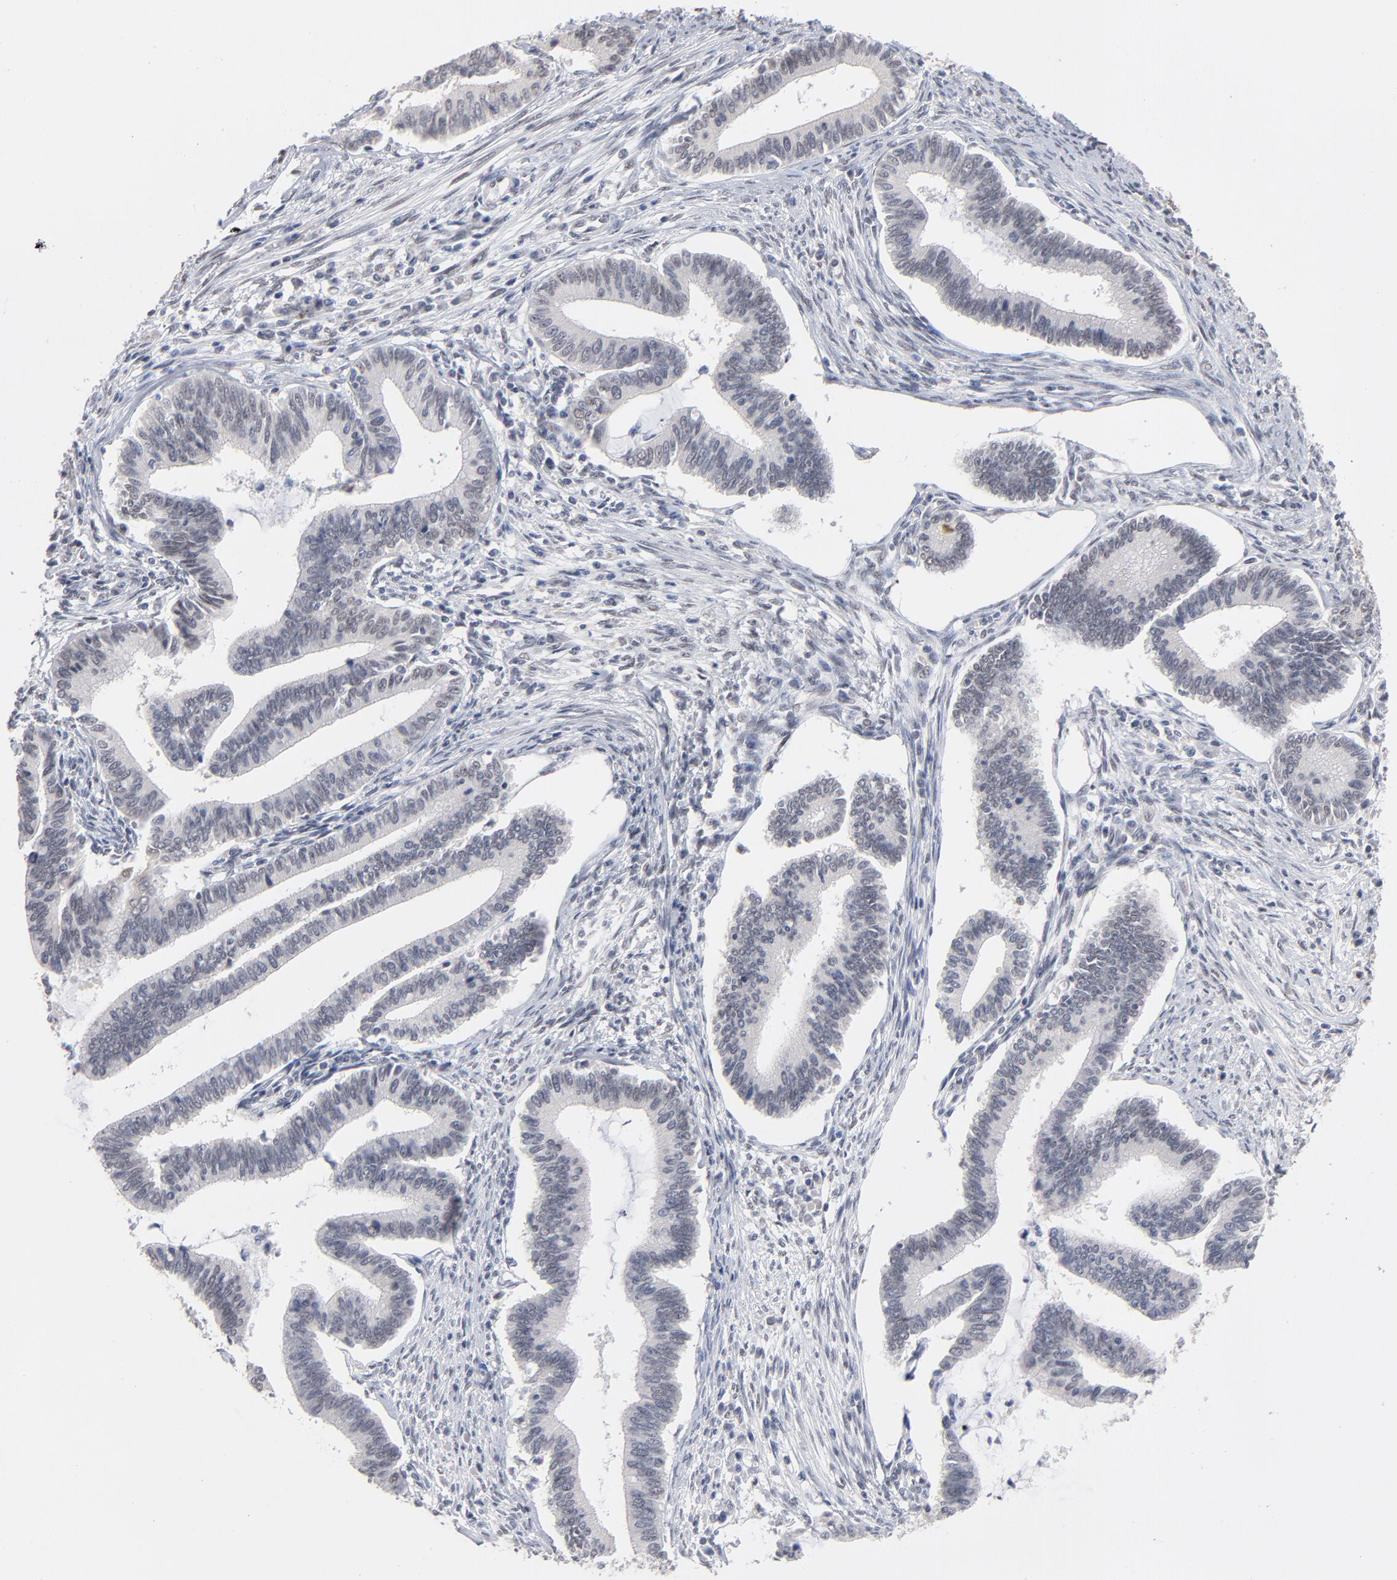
{"staining": {"intensity": "negative", "quantity": "none", "location": "none"}, "tissue": "cervical cancer", "cell_type": "Tumor cells", "image_type": "cancer", "snomed": [{"axis": "morphology", "description": "Adenocarcinoma, NOS"}, {"axis": "topography", "description": "Cervix"}], "caption": "This is an IHC micrograph of cervical cancer. There is no staining in tumor cells.", "gene": "MBIP", "patient": {"sex": "female", "age": 36}}